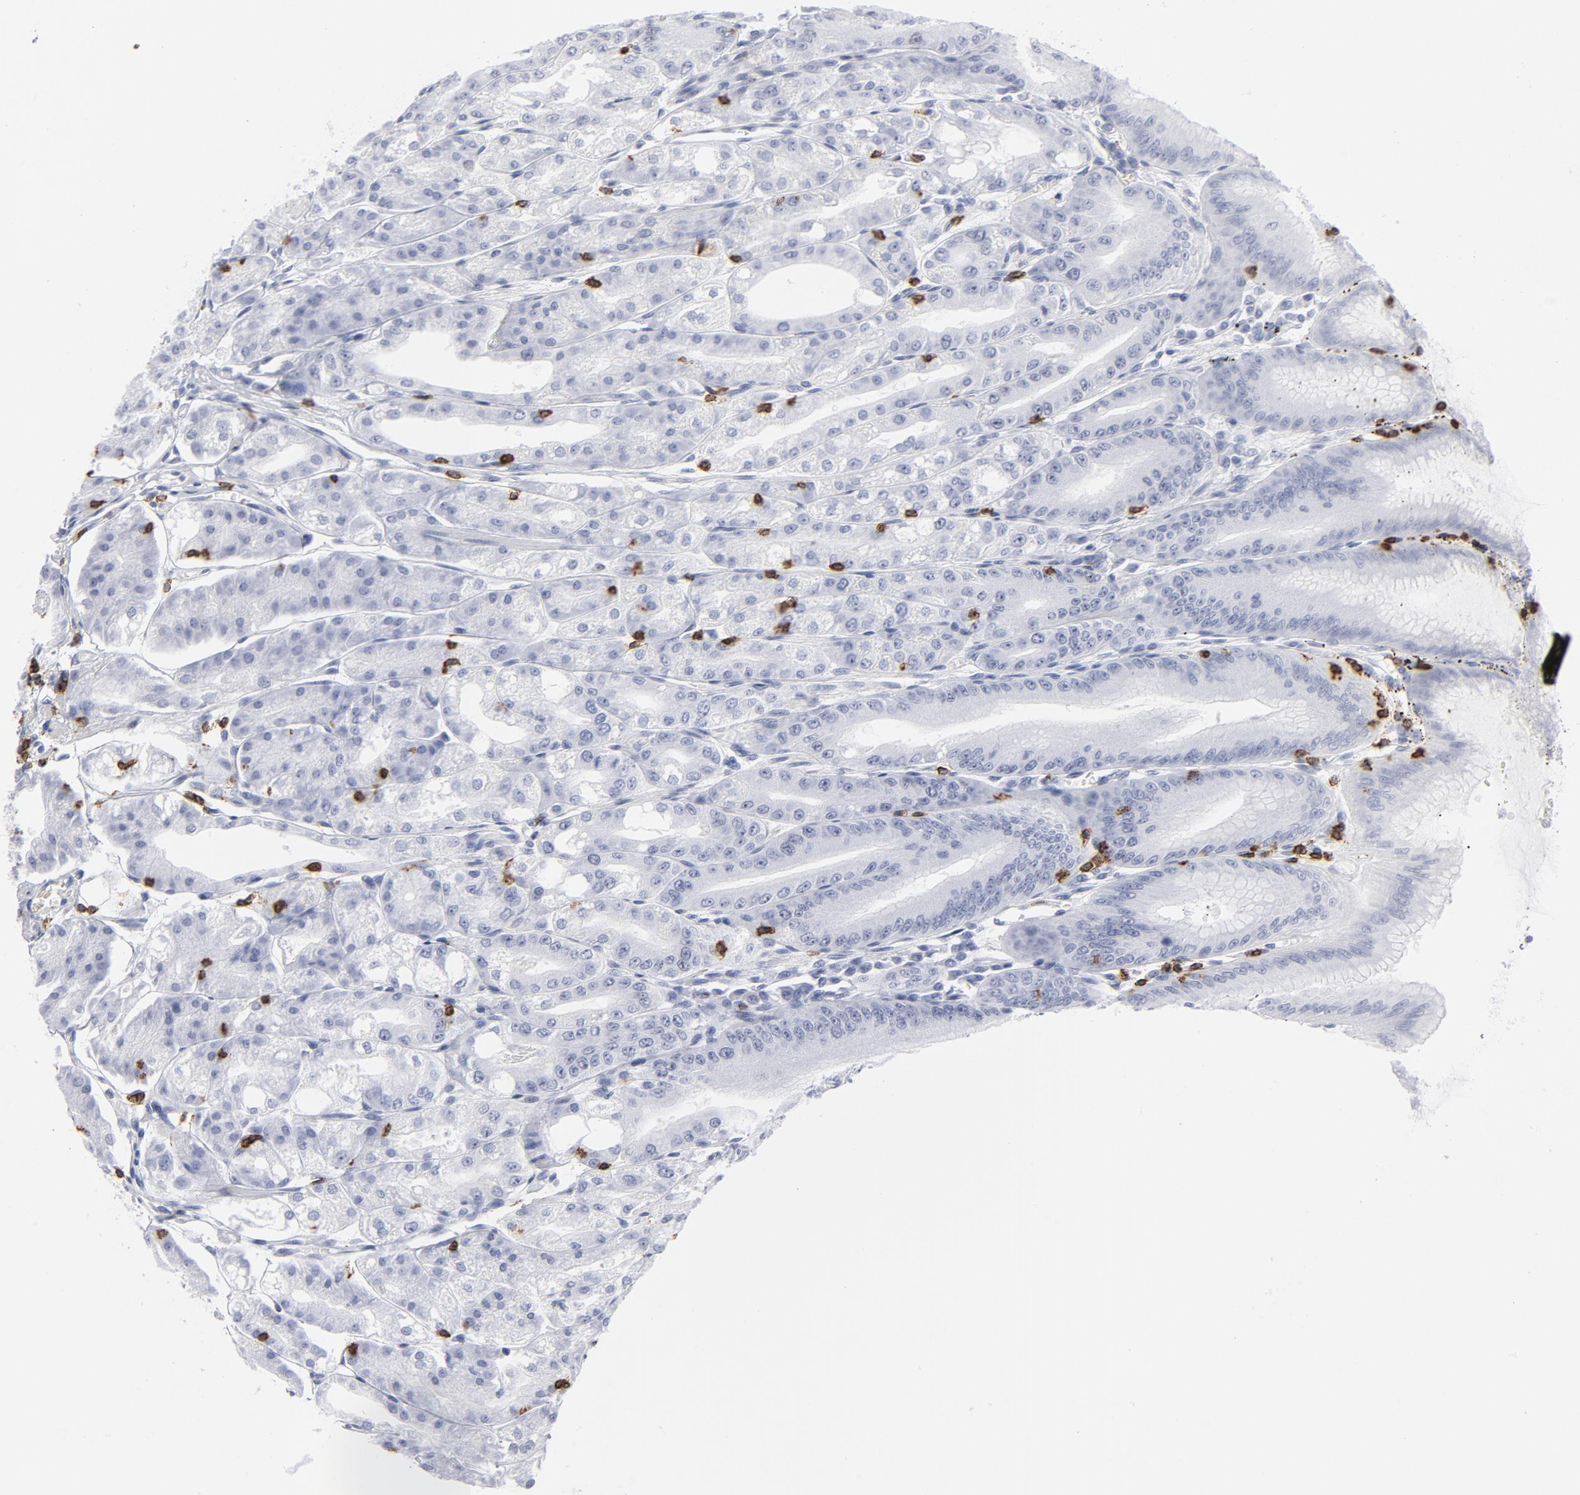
{"staining": {"intensity": "negative", "quantity": "none", "location": "none"}, "tissue": "stomach", "cell_type": "Glandular cells", "image_type": "normal", "snomed": [{"axis": "morphology", "description": "Normal tissue, NOS"}, {"axis": "topography", "description": "Stomach, lower"}], "caption": "The immunohistochemistry image has no significant positivity in glandular cells of stomach. (Stains: DAB (3,3'-diaminobenzidine) immunohistochemistry (IHC) with hematoxylin counter stain, Microscopy: brightfield microscopy at high magnification).", "gene": "CD2", "patient": {"sex": "male", "age": 71}}